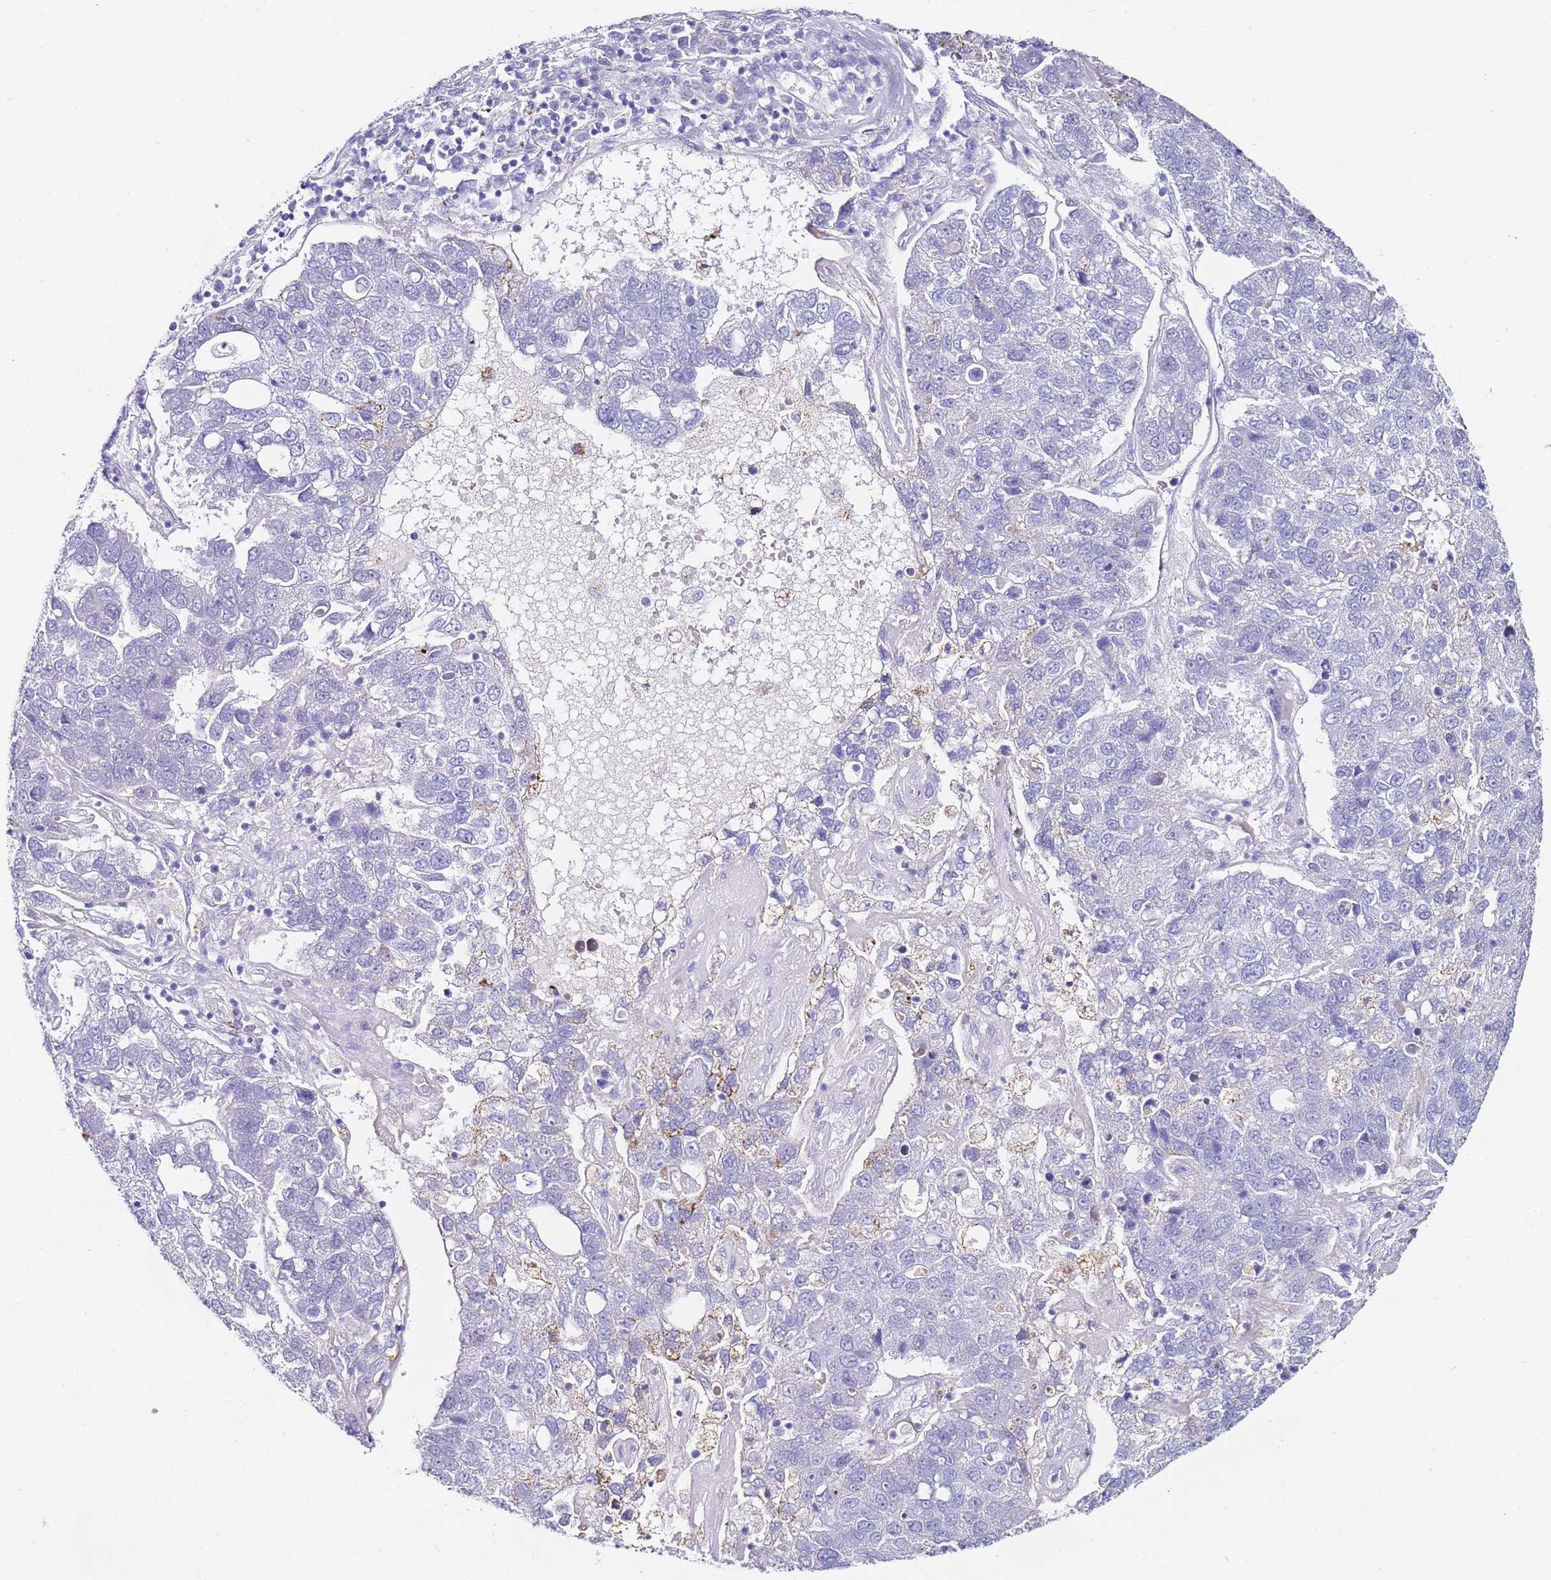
{"staining": {"intensity": "negative", "quantity": "none", "location": "none"}, "tissue": "pancreatic cancer", "cell_type": "Tumor cells", "image_type": "cancer", "snomed": [{"axis": "morphology", "description": "Adenocarcinoma, NOS"}, {"axis": "topography", "description": "Pancreas"}], "caption": "Tumor cells show no significant positivity in pancreatic cancer (adenocarcinoma).", "gene": "PTBP2", "patient": {"sex": "female", "age": 61}}